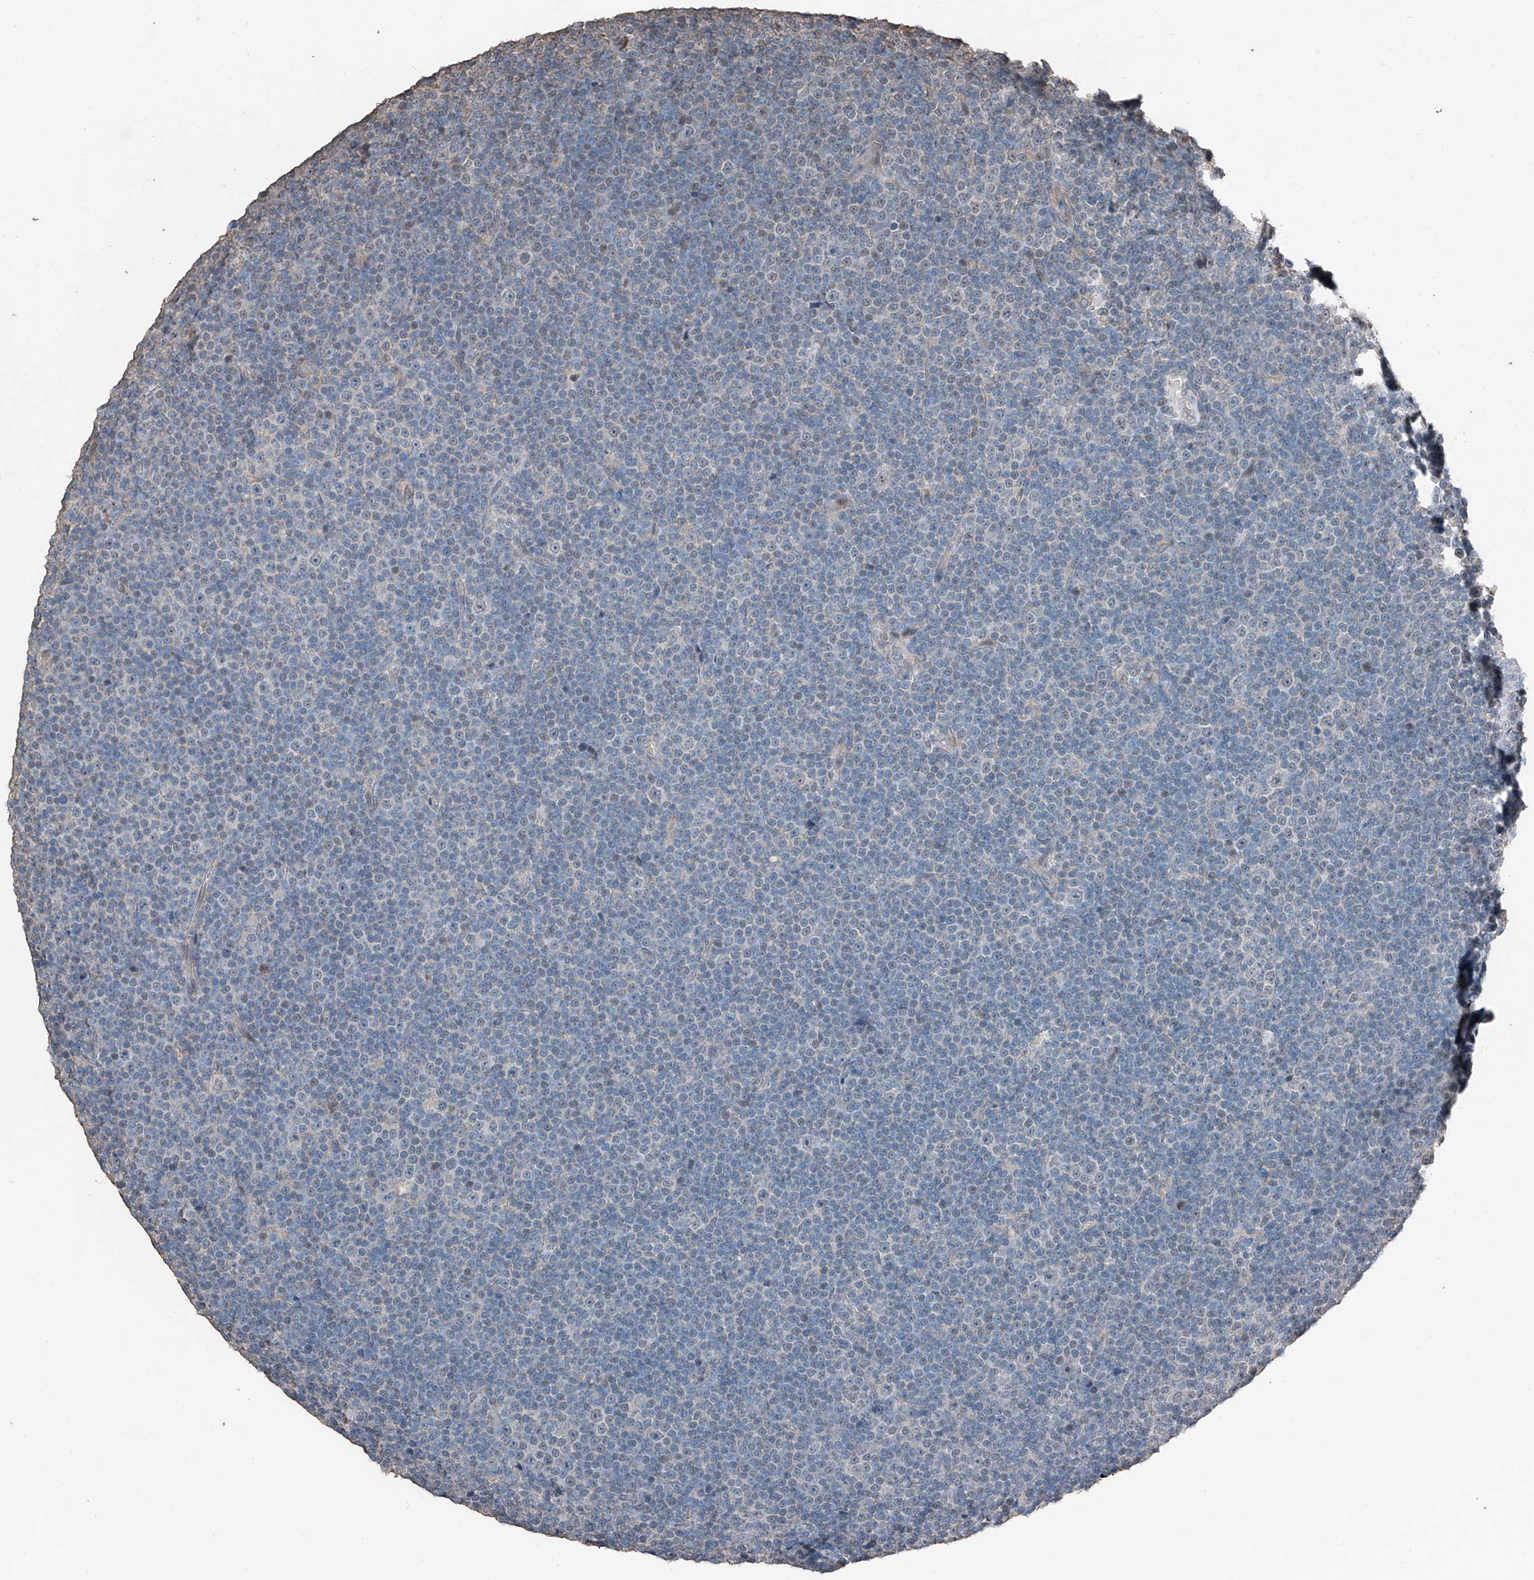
{"staining": {"intensity": "negative", "quantity": "none", "location": "none"}, "tissue": "lymphoma", "cell_type": "Tumor cells", "image_type": "cancer", "snomed": [{"axis": "morphology", "description": "Malignant lymphoma, non-Hodgkin's type, Low grade"}, {"axis": "topography", "description": "Lymph node"}], "caption": "The photomicrograph exhibits no staining of tumor cells in malignant lymphoma, non-Hodgkin's type (low-grade). Nuclei are stained in blue.", "gene": "MAMLD1", "patient": {"sex": "female", "age": 67}}